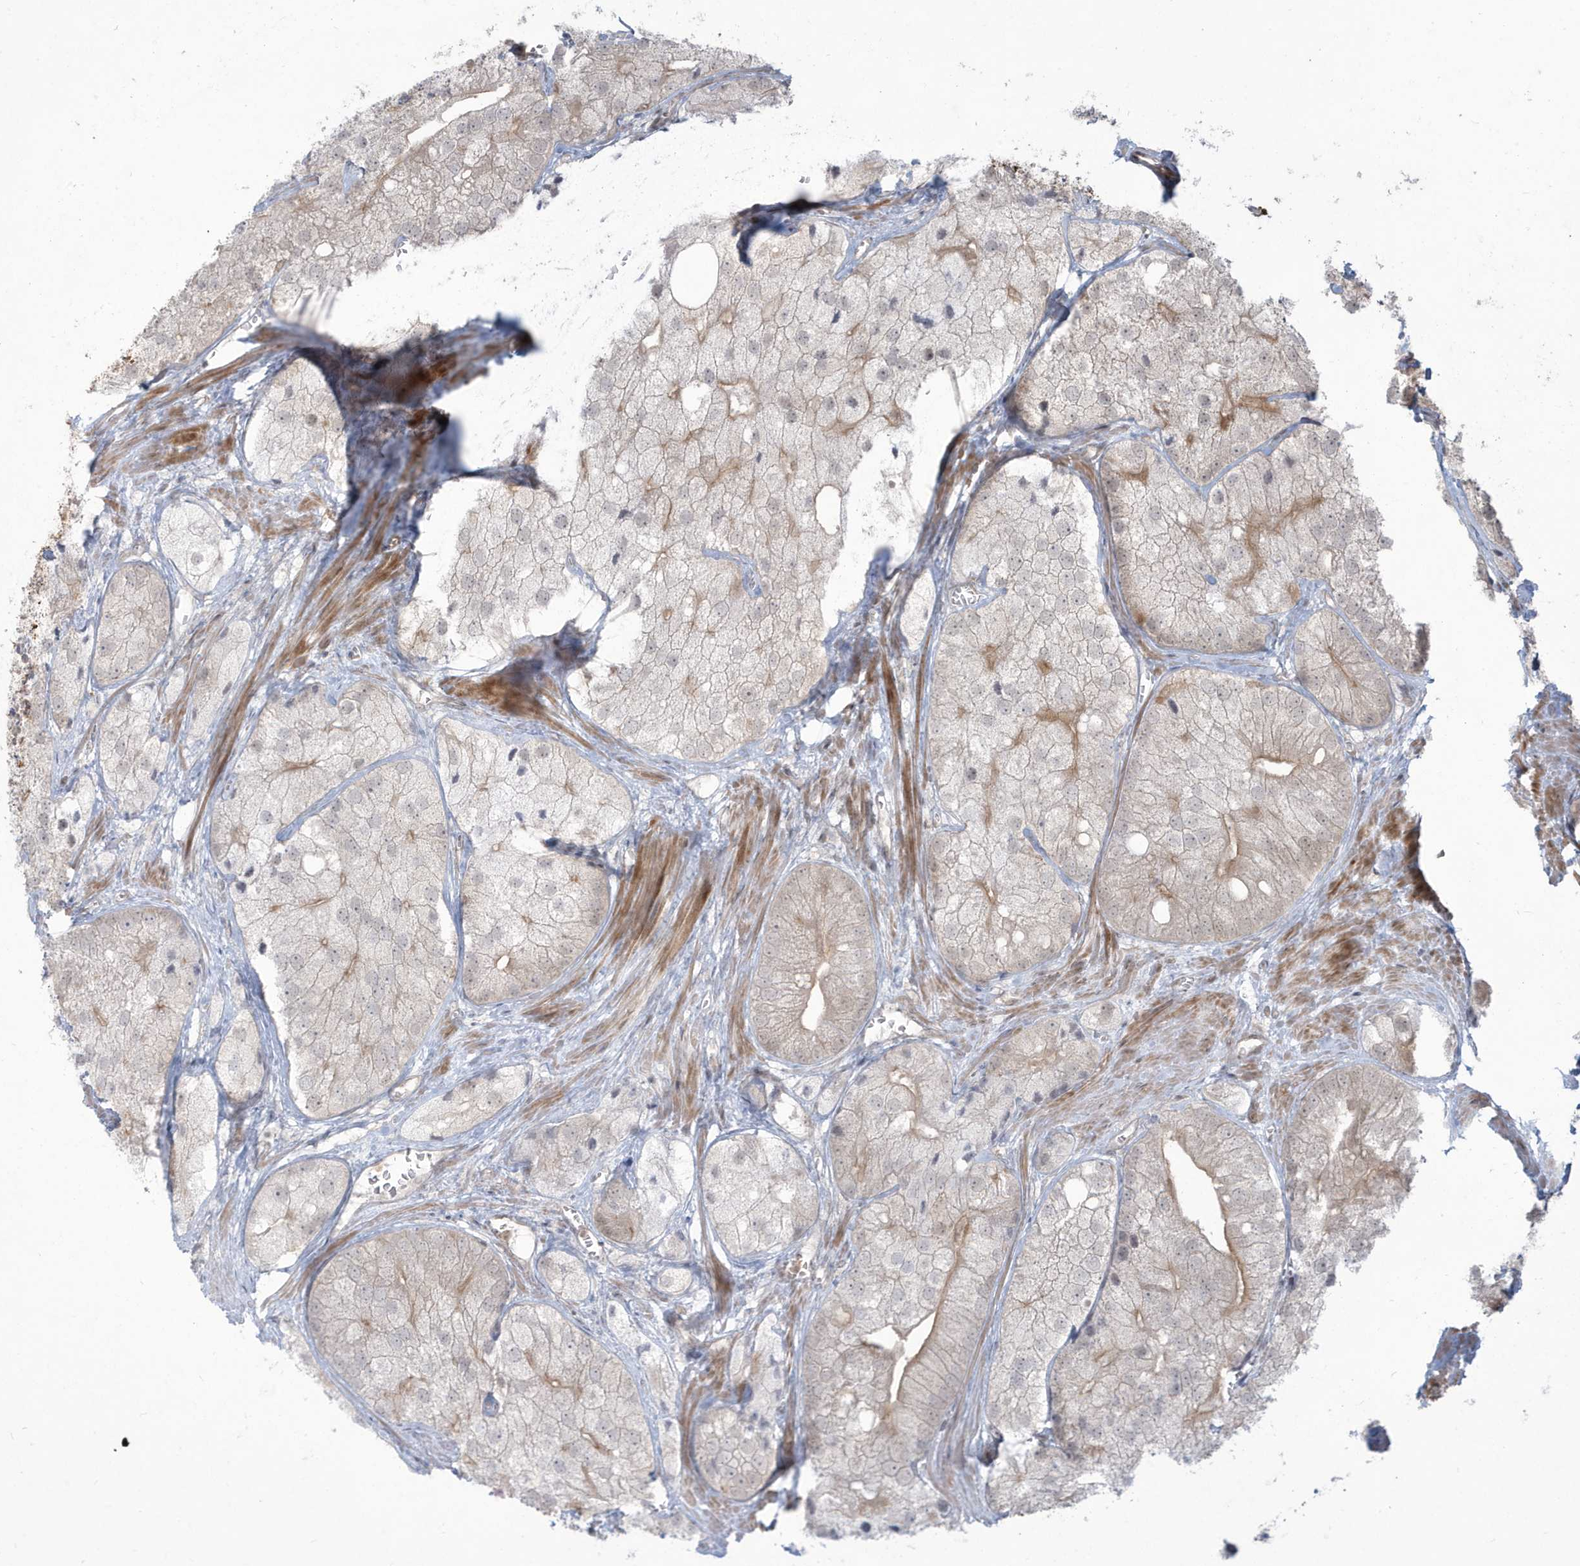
{"staining": {"intensity": "weak", "quantity": "<25%", "location": "cytoplasmic/membranous"}, "tissue": "prostate cancer", "cell_type": "Tumor cells", "image_type": "cancer", "snomed": [{"axis": "morphology", "description": "Adenocarcinoma, Low grade"}, {"axis": "topography", "description": "Prostate"}], "caption": "High power microscopy micrograph of an immunohistochemistry micrograph of prostate cancer, revealing no significant expression in tumor cells.", "gene": "C1orf52", "patient": {"sex": "male", "age": 69}}